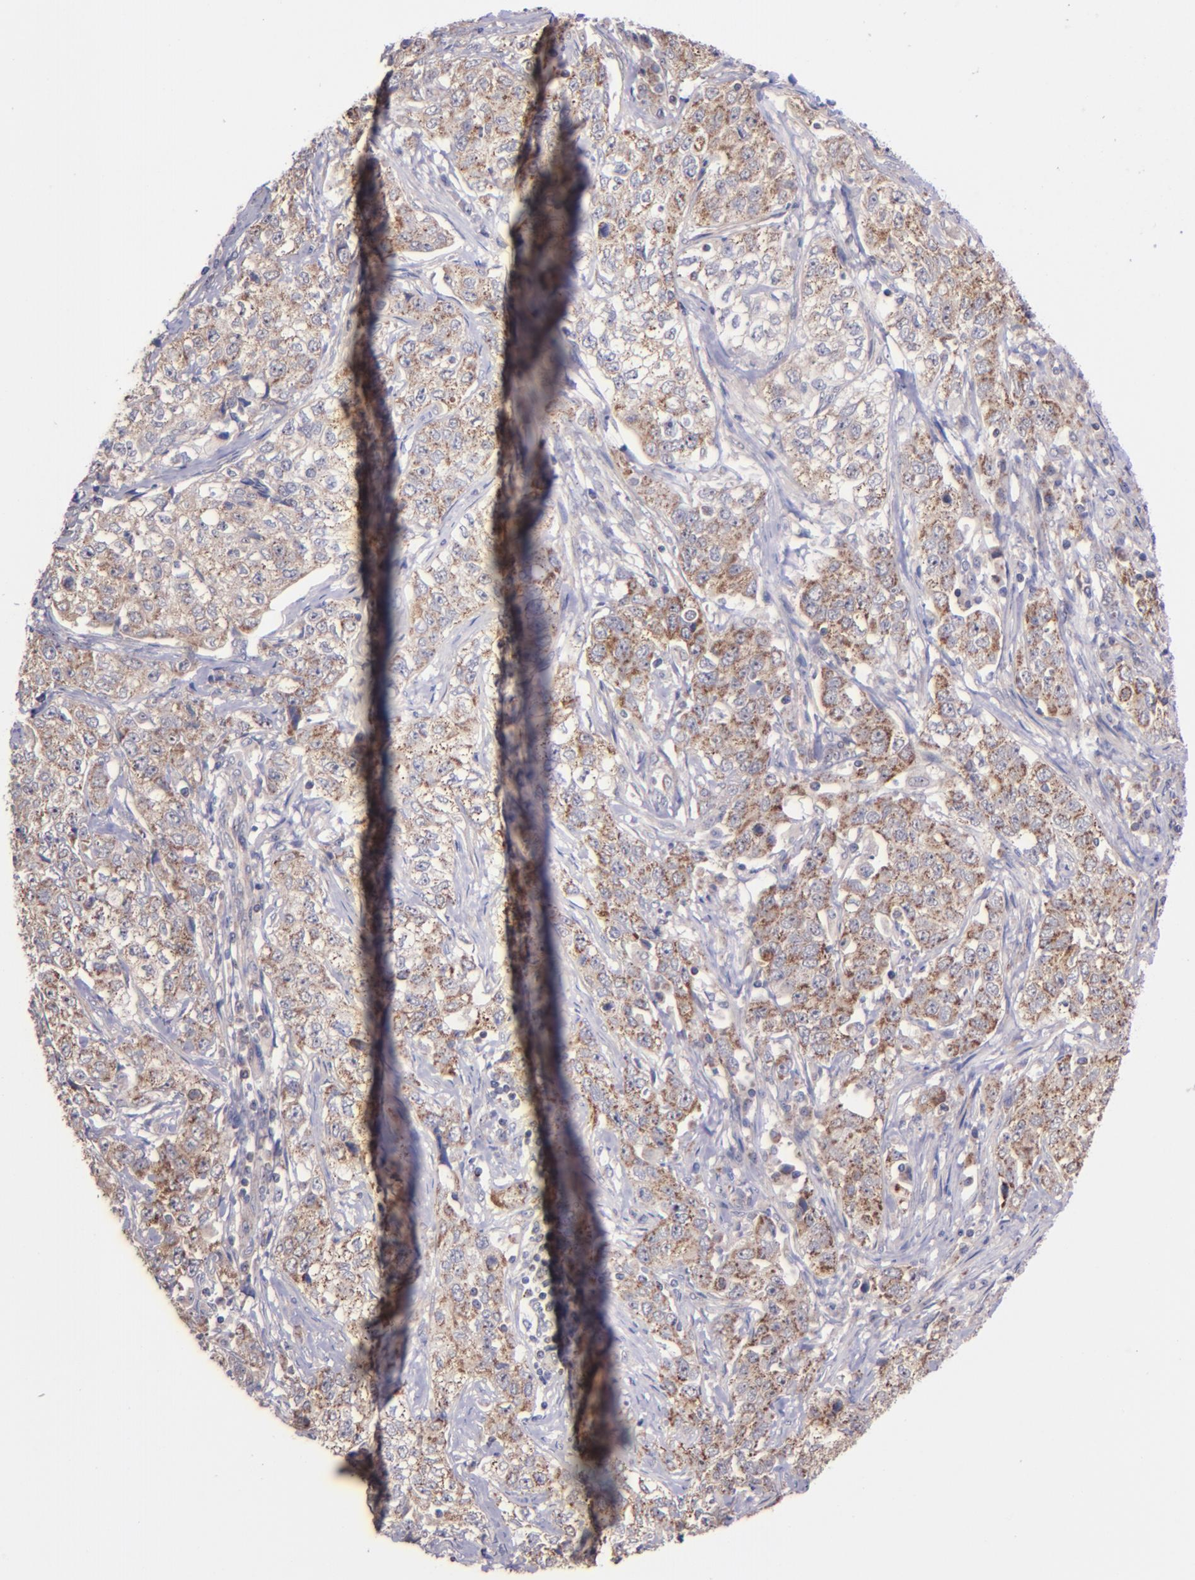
{"staining": {"intensity": "moderate", "quantity": ">75%", "location": "cytoplasmic/membranous"}, "tissue": "stomach cancer", "cell_type": "Tumor cells", "image_type": "cancer", "snomed": [{"axis": "morphology", "description": "Adenocarcinoma, NOS"}, {"axis": "topography", "description": "Stomach"}], "caption": "Protein staining reveals moderate cytoplasmic/membranous staining in about >75% of tumor cells in stomach cancer. Using DAB (3,3'-diaminobenzidine) (brown) and hematoxylin (blue) stains, captured at high magnification using brightfield microscopy.", "gene": "SHC1", "patient": {"sex": "male", "age": 48}}